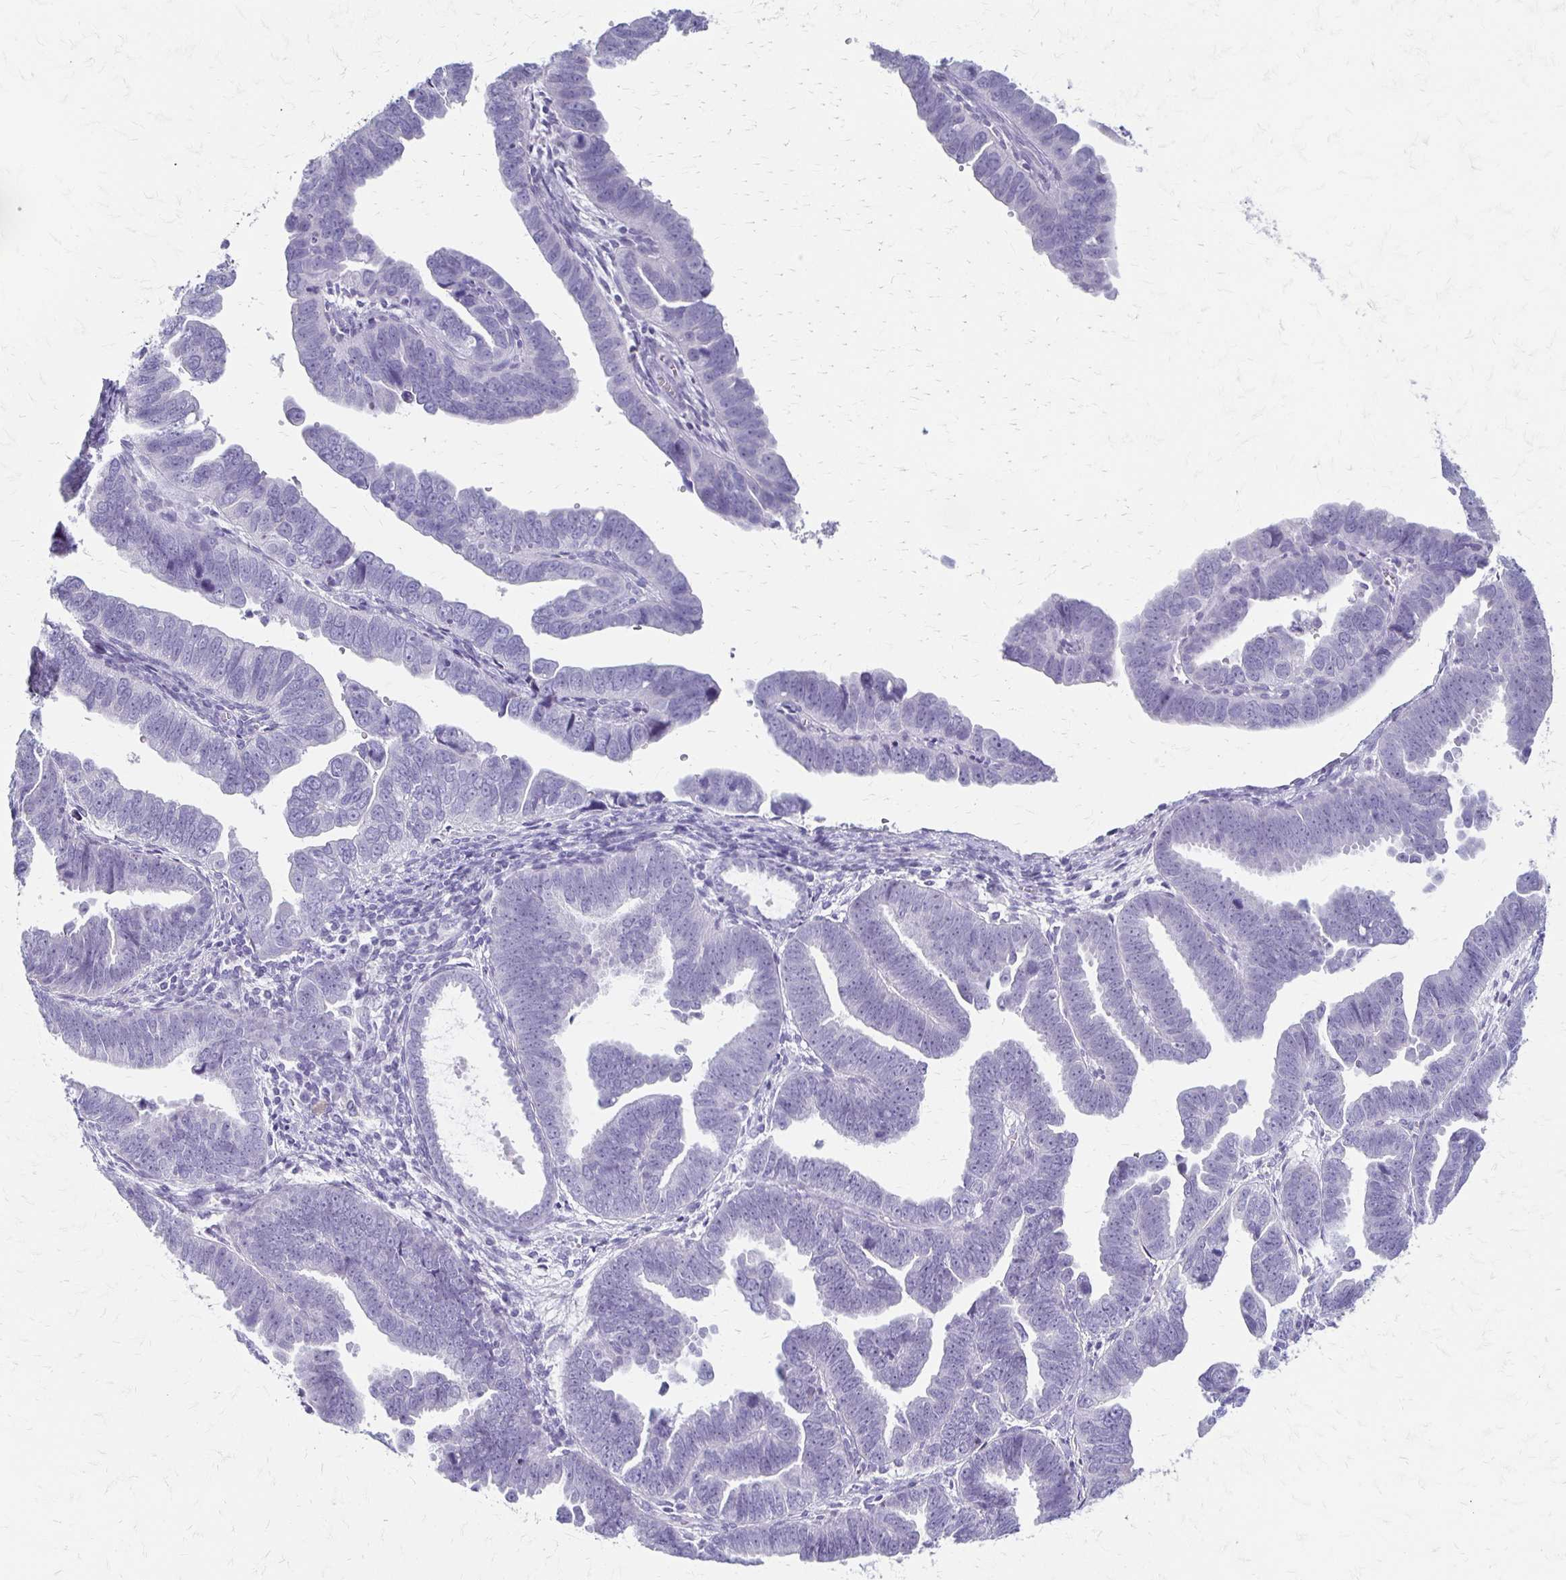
{"staining": {"intensity": "negative", "quantity": "none", "location": "none"}, "tissue": "endometrial cancer", "cell_type": "Tumor cells", "image_type": "cancer", "snomed": [{"axis": "morphology", "description": "Adenocarcinoma, NOS"}, {"axis": "topography", "description": "Endometrium"}], "caption": "There is no significant expression in tumor cells of adenocarcinoma (endometrial).", "gene": "IVL", "patient": {"sex": "female", "age": 75}}